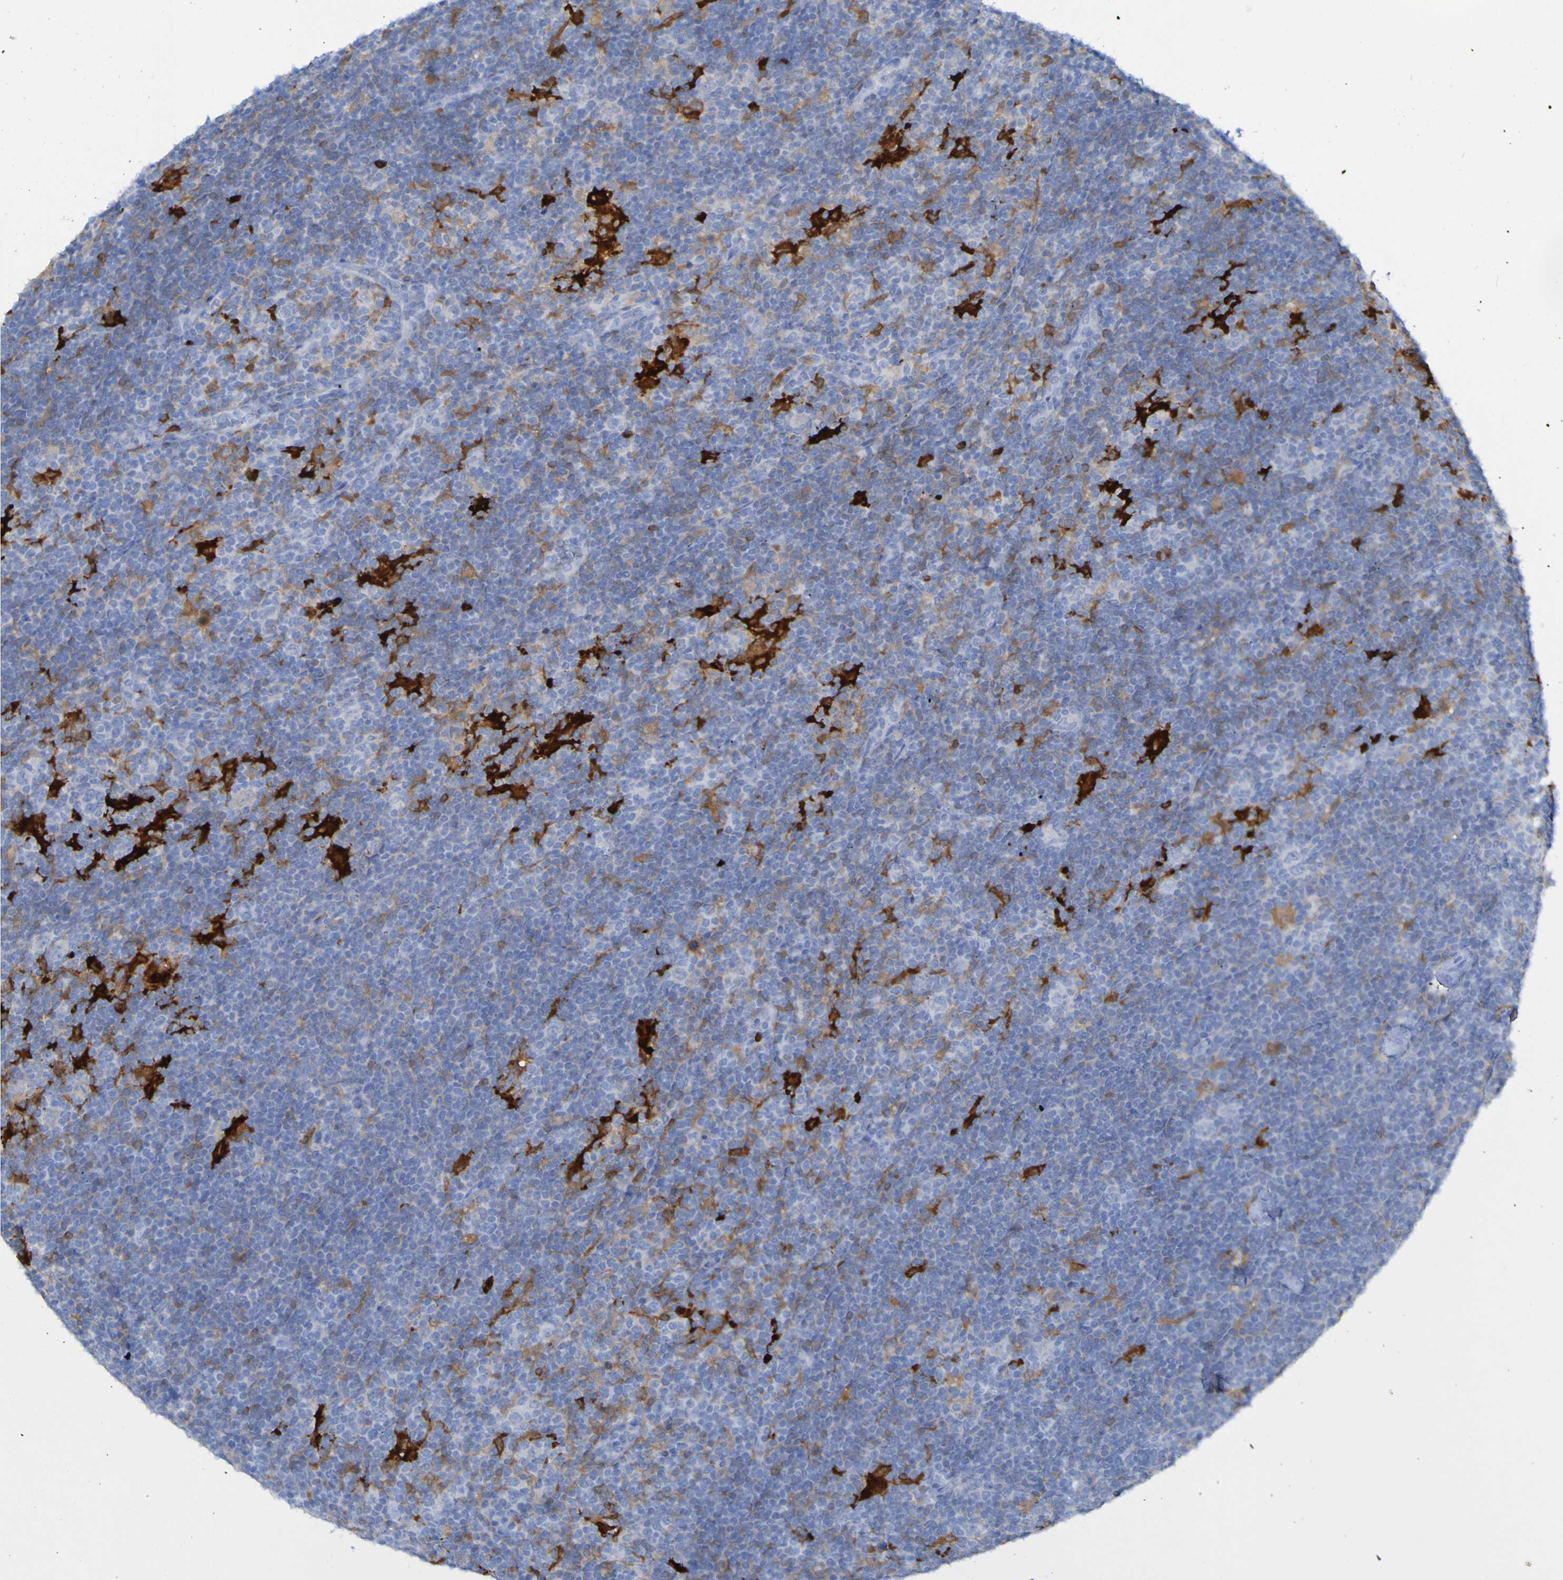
{"staining": {"intensity": "weak", "quantity": "25%-75%", "location": "cytoplasmic/membranous"}, "tissue": "lymphoma", "cell_type": "Tumor cells", "image_type": "cancer", "snomed": [{"axis": "morphology", "description": "Hodgkin's disease, NOS"}, {"axis": "topography", "description": "Lymph node"}], "caption": "Protein expression analysis of Hodgkin's disease demonstrates weak cytoplasmic/membranous expression in about 25%-75% of tumor cells. (brown staining indicates protein expression, while blue staining denotes nuclei).", "gene": "MPPE1", "patient": {"sex": "female", "age": 57}}